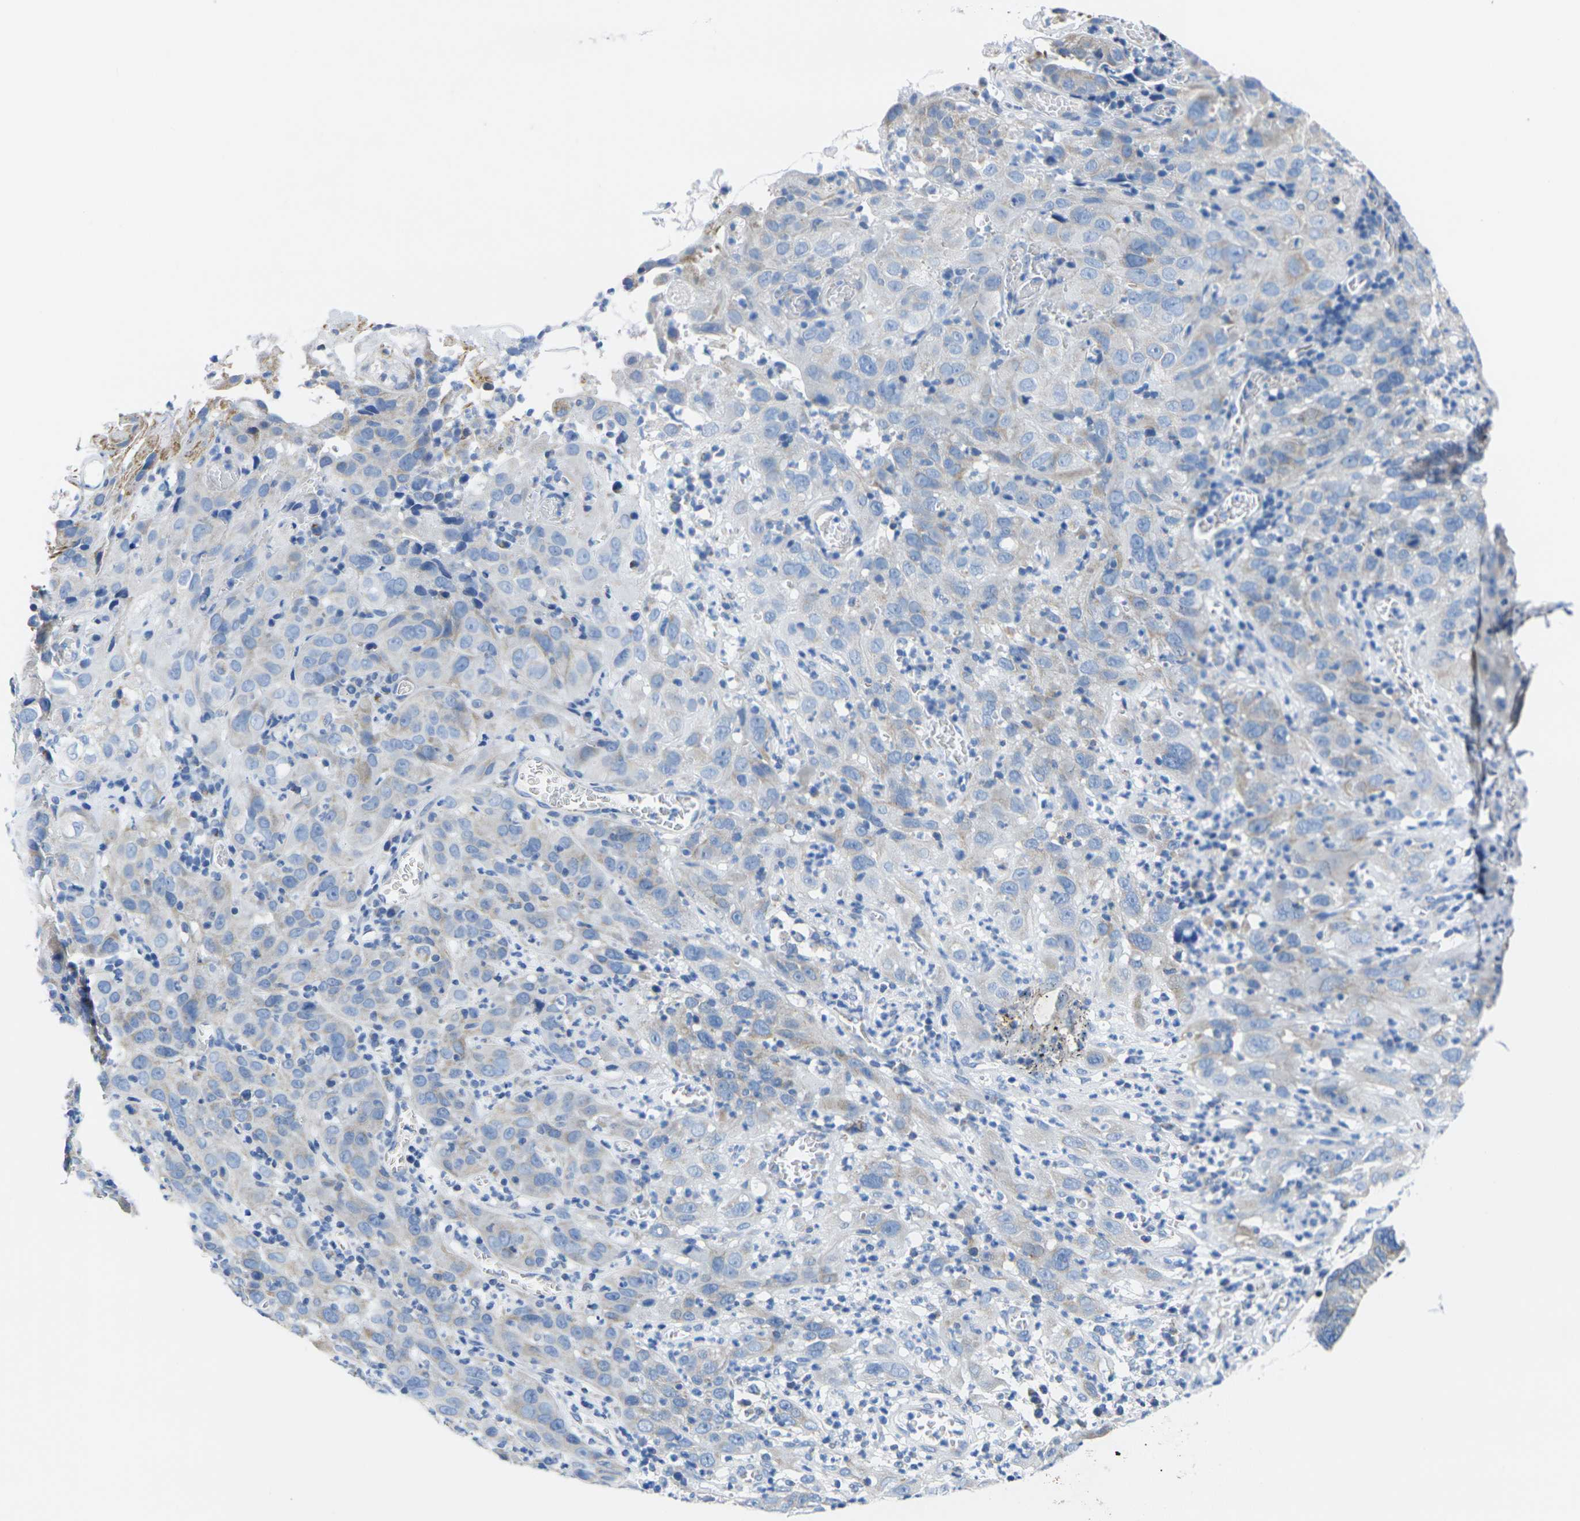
{"staining": {"intensity": "negative", "quantity": "none", "location": "none"}, "tissue": "cervical cancer", "cell_type": "Tumor cells", "image_type": "cancer", "snomed": [{"axis": "morphology", "description": "Squamous cell carcinoma, NOS"}, {"axis": "topography", "description": "Cervix"}], "caption": "Immunohistochemistry image of neoplastic tissue: cervical cancer (squamous cell carcinoma) stained with DAB reveals no significant protein expression in tumor cells. (DAB (3,3'-diaminobenzidine) IHC with hematoxylin counter stain).", "gene": "TMEM204", "patient": {"sex": "female", "age": 32}}